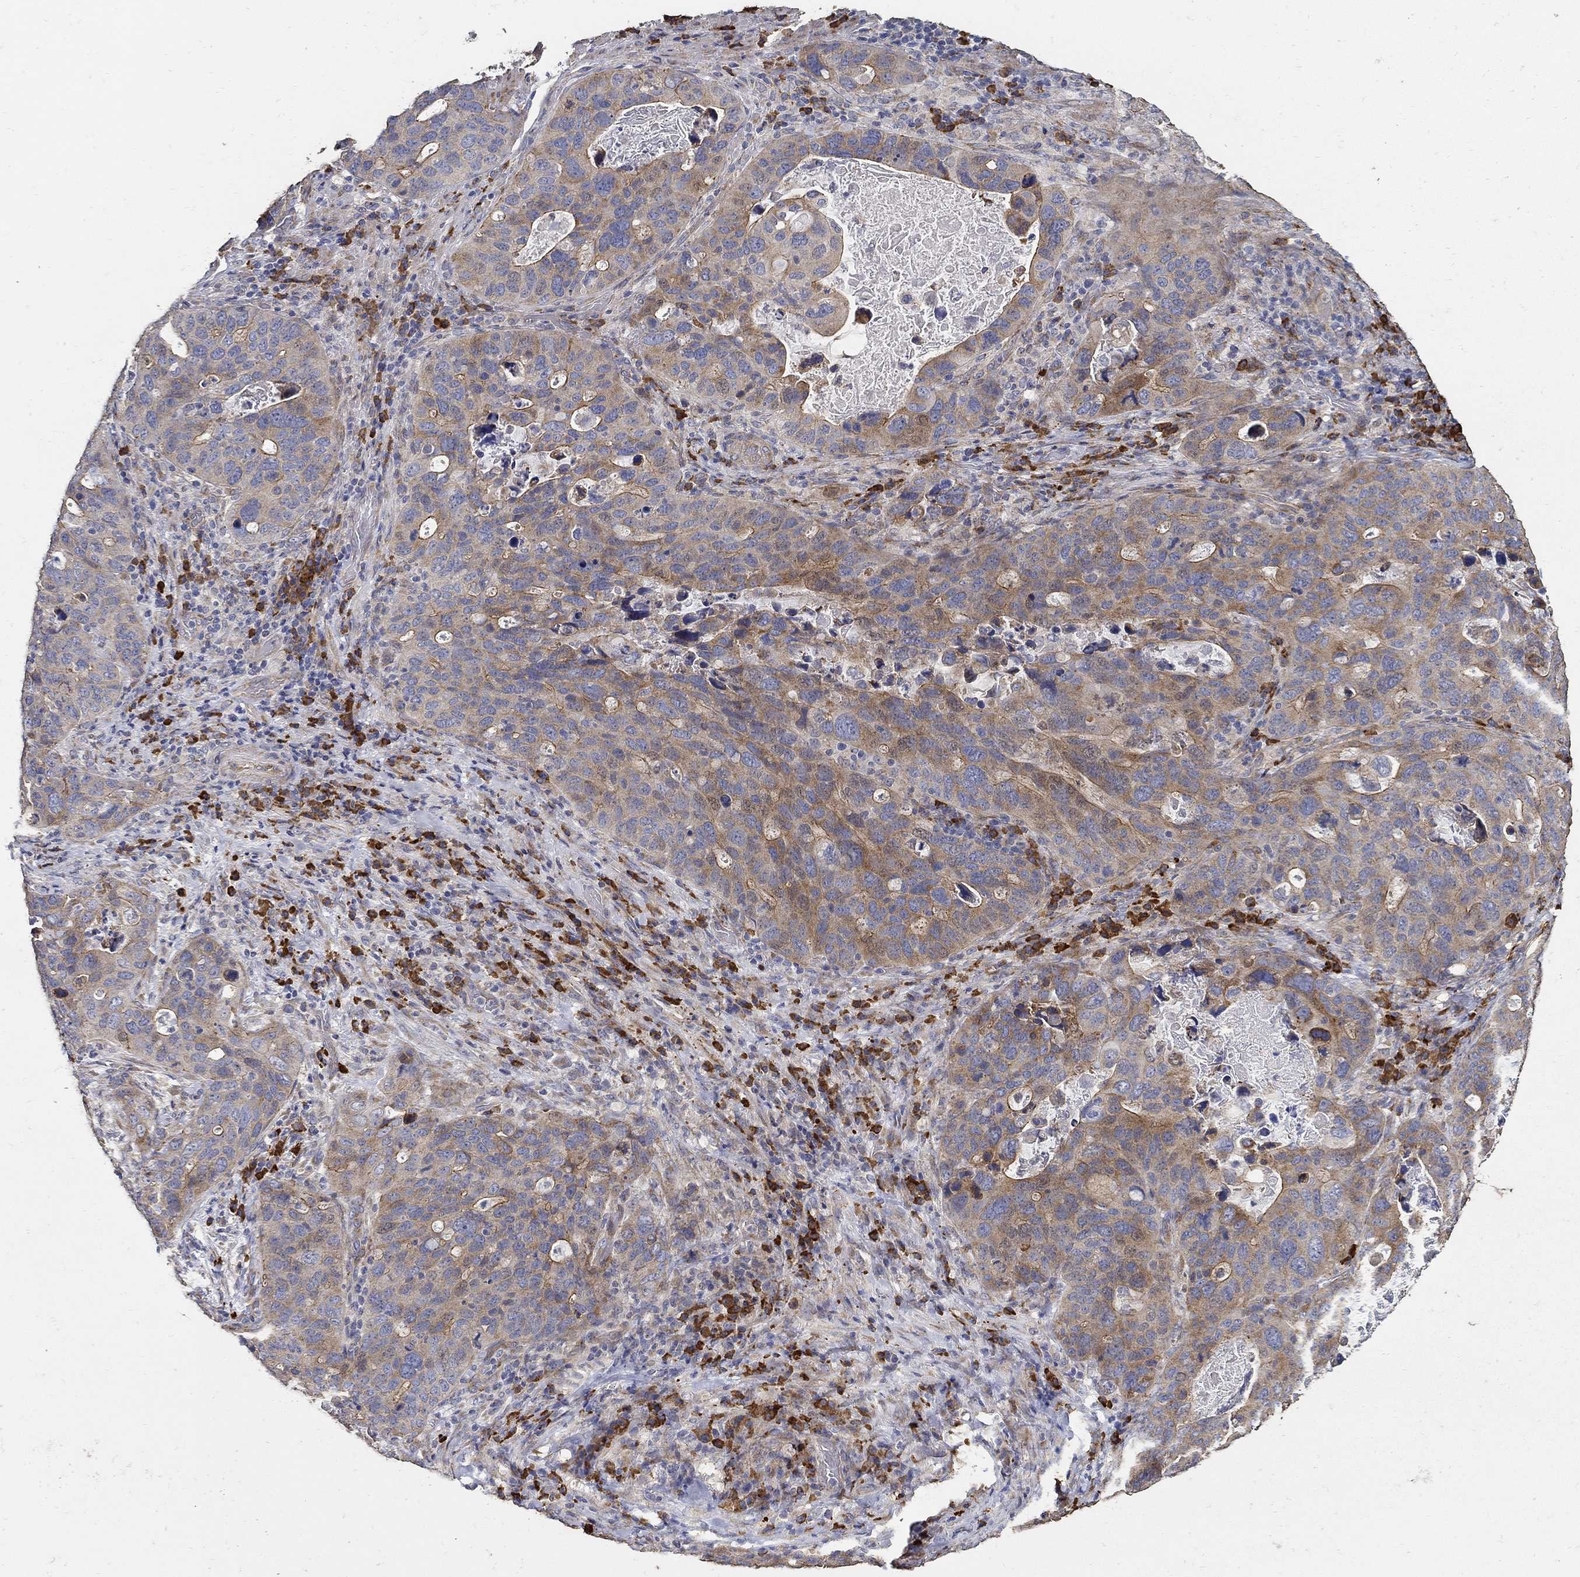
{"staining": {"intensity": "moderate", "quantity": ">75%", "location": "cytoplasmic/membranous"}, "tissue": "stomach cancer", "cell_type": "Tumor cells", "image_type": "cancer", "snomed": [{"axis": "morphology", "description": "Adenocarcinoma, NOS"}, {"axis": "topography", "description": "Stomach"}], "caption": "DAB (3,3'-diaminobenzidine) immunohistochemical staining of human stomach cancer (adenocarcinoma) displays moderate cytoplasmic/membranous protein positivity in about >75% of tumor cells. The protein of interest is stained brown, and the nuclei are stained in blue (DAB IHC with brightfield microscopy, high magnification).", "gene": "EMILIN3", "patient": {"sex": "male", "age": 54}}